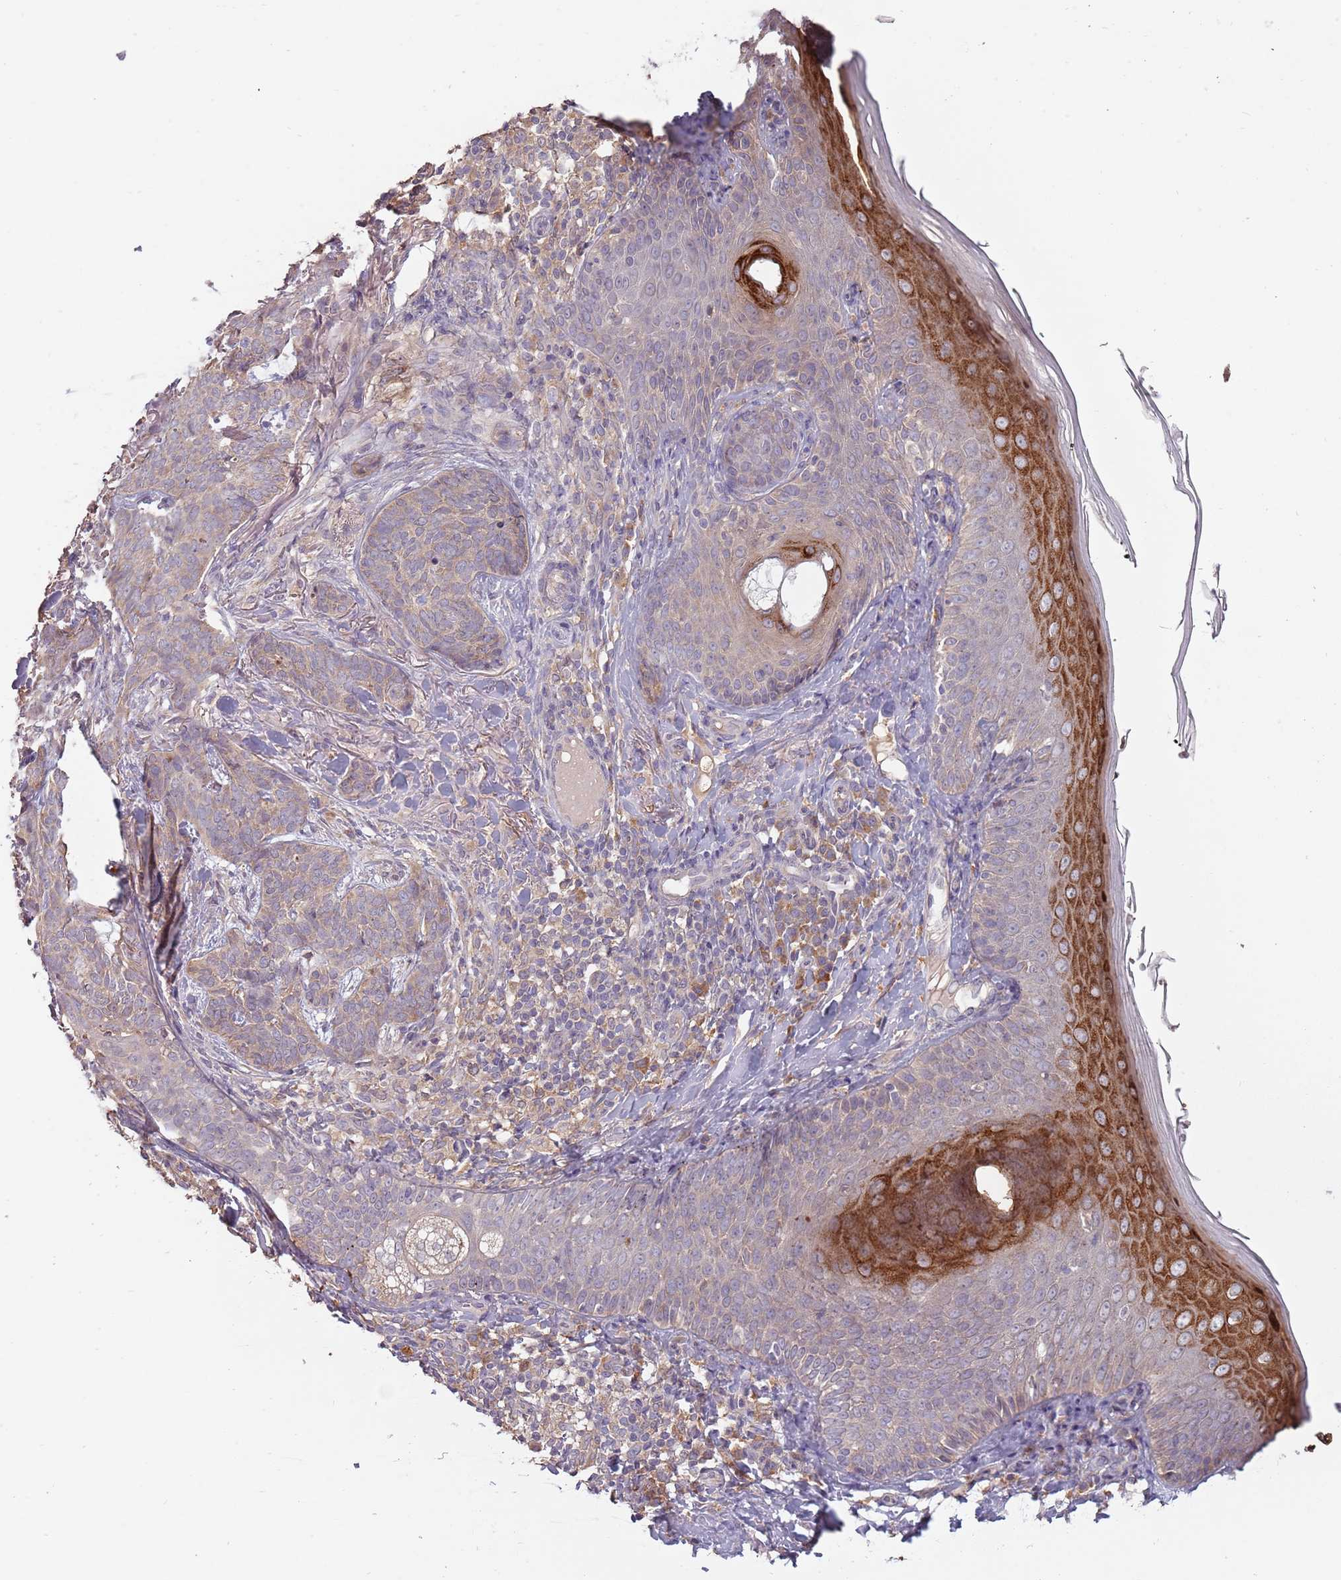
{"staining": {"intensity": "negative", "quantity": "none", "location": "none"}, "tissue": "skin", "cell_type": "Fibroblasts", "image_type": "normal", "snomed": [{"axis": "morphology", "description": "Normal tissue, NOS"}, {"axis": "topography", "description": "Skin"}], "caption": "DAB (3,3'-diaminobenzidine) immunohistochemical staining of benign skin shows no significant staining in fibroblasts.", "gene": "USP32", "patient": {"sex": "male", "age": 57}}